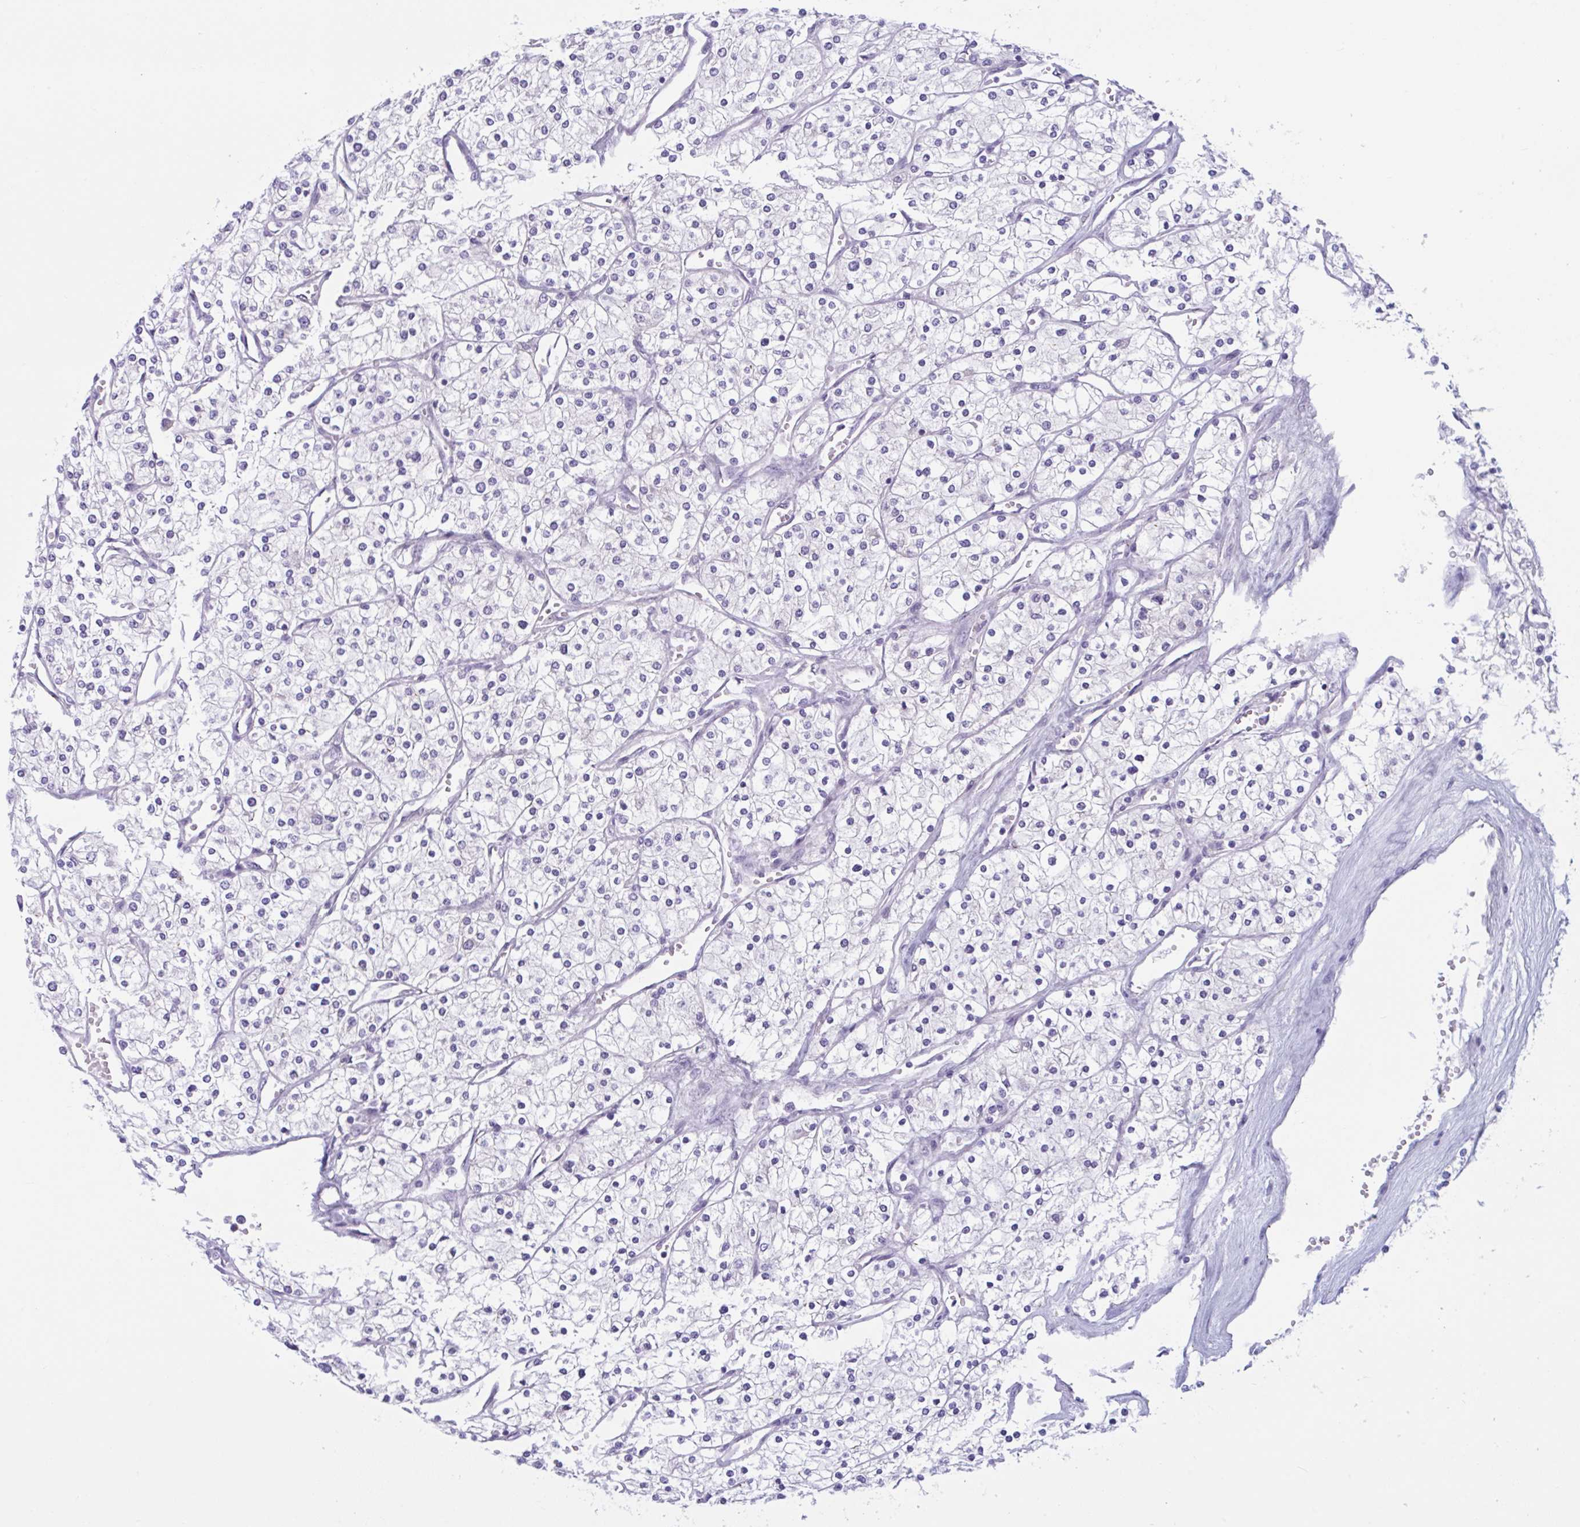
{"staining": {"intensity": "negative", "quantity": "none", "location": "none"}, "tissue": "renal cancer", "cell_type": "Tumor cells", "image_type": "cancer", "snomed": [{"axis": "morphology", "description": "Adenocarcinoma, NOS"}, {"axis": "topography", "description": "Kidney"}], "caption": "Adenocarcinoma (renal) stained for a protein using IHC shows no positivity tumor cells.", "gene": "WNT9B", "patient": {"sex": "male", "age": 80}}